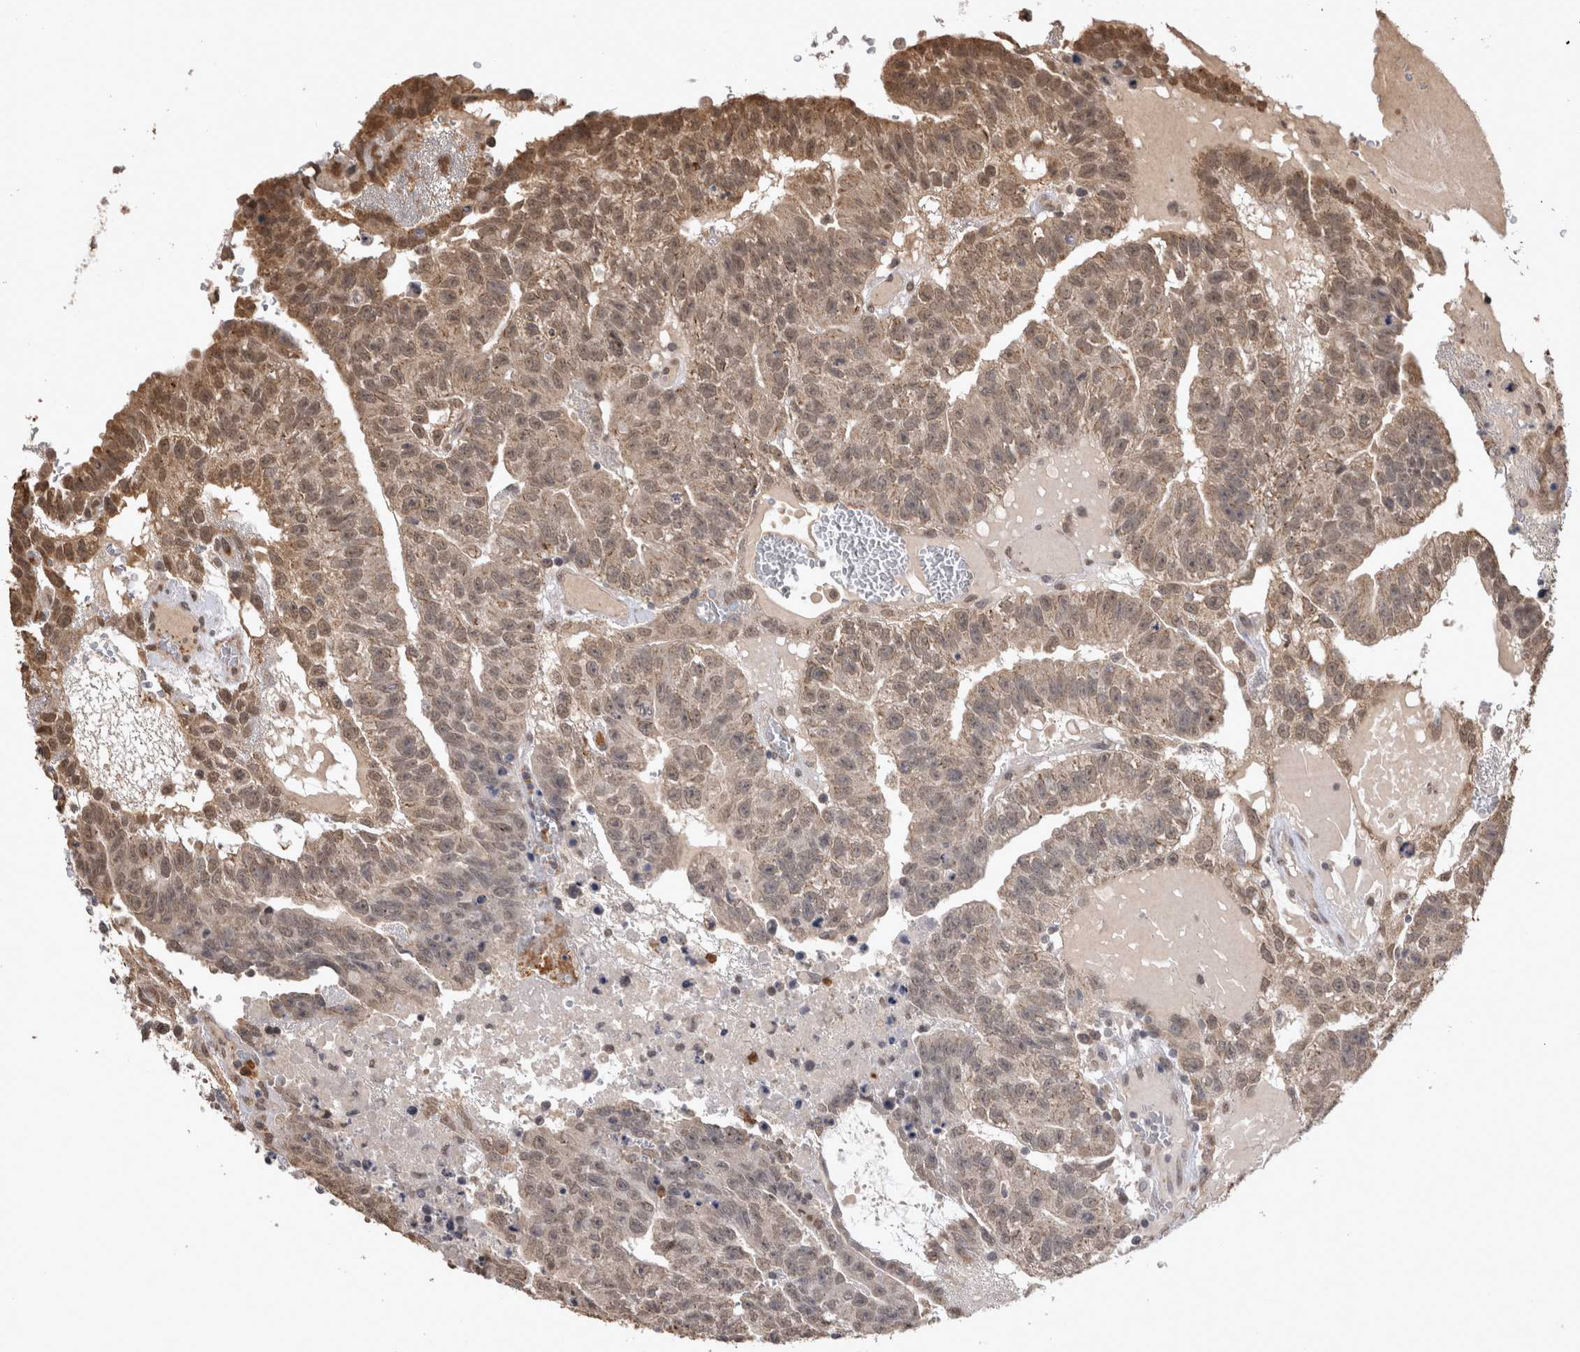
{"staining": {"intensity": "weak", "quantity": ">75%", "location": "cytoplasmic/membranous,nuclear"}, "tissue": "testis cancer", "cell_type": "Tumor cells", "image_type": "cancer", "snomed": [{"axis": "morphology", "description": "Seminoma, NOS"}, {"axis": "morphology", "description": "Carcinoma, Embryonal, NOS"}, {"axis": "topography", "description": "Testis"}], "caption": "Protein staining of testis cancer tissue shows weak cytoplasmic/membranous and nuclear expression in approximately >75% of tumor cells.", "gene": "PAK4", "patient": {"sex": "male", "age": 52}}